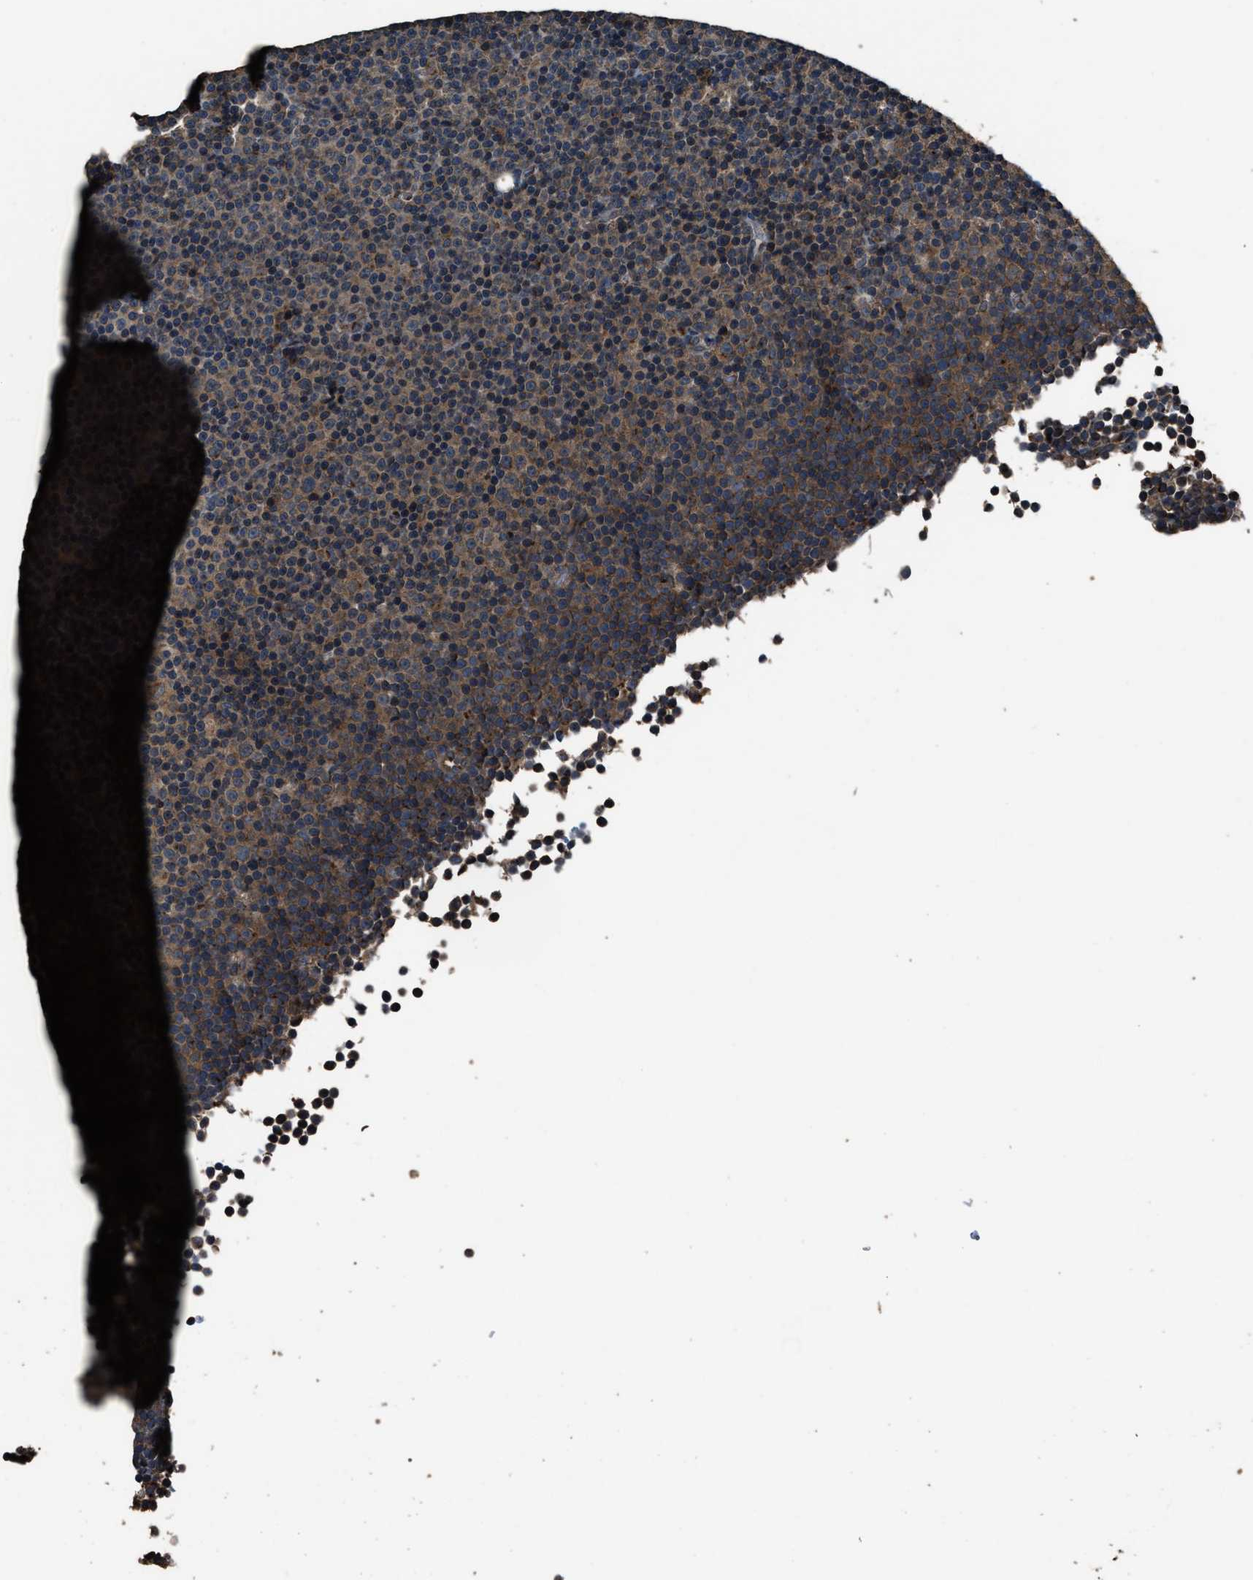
{"staining": {"intensity": "weak", "quantity": ">75%", "location": "cytoplasmic/membranous"}, "tissue": "lymphoma", "cell_type": "Tumor cells", "image_type": "cancer", "snomed": [{"axis": "morphology", "description": "Malignant lymphoma, non-Hodgkin's type, Low grade"}, {"axis": "topography", "description": "Lymph node"}], "caption": "Lymphoma tissue displays weak cytoplasmic/membranous staining in approximately >75% of tumor cells (Brightfield microscopy of DAB IHC at high magnification).", "gene": "SLC38A10", "patient": {"sex": "female", "age": 67}}